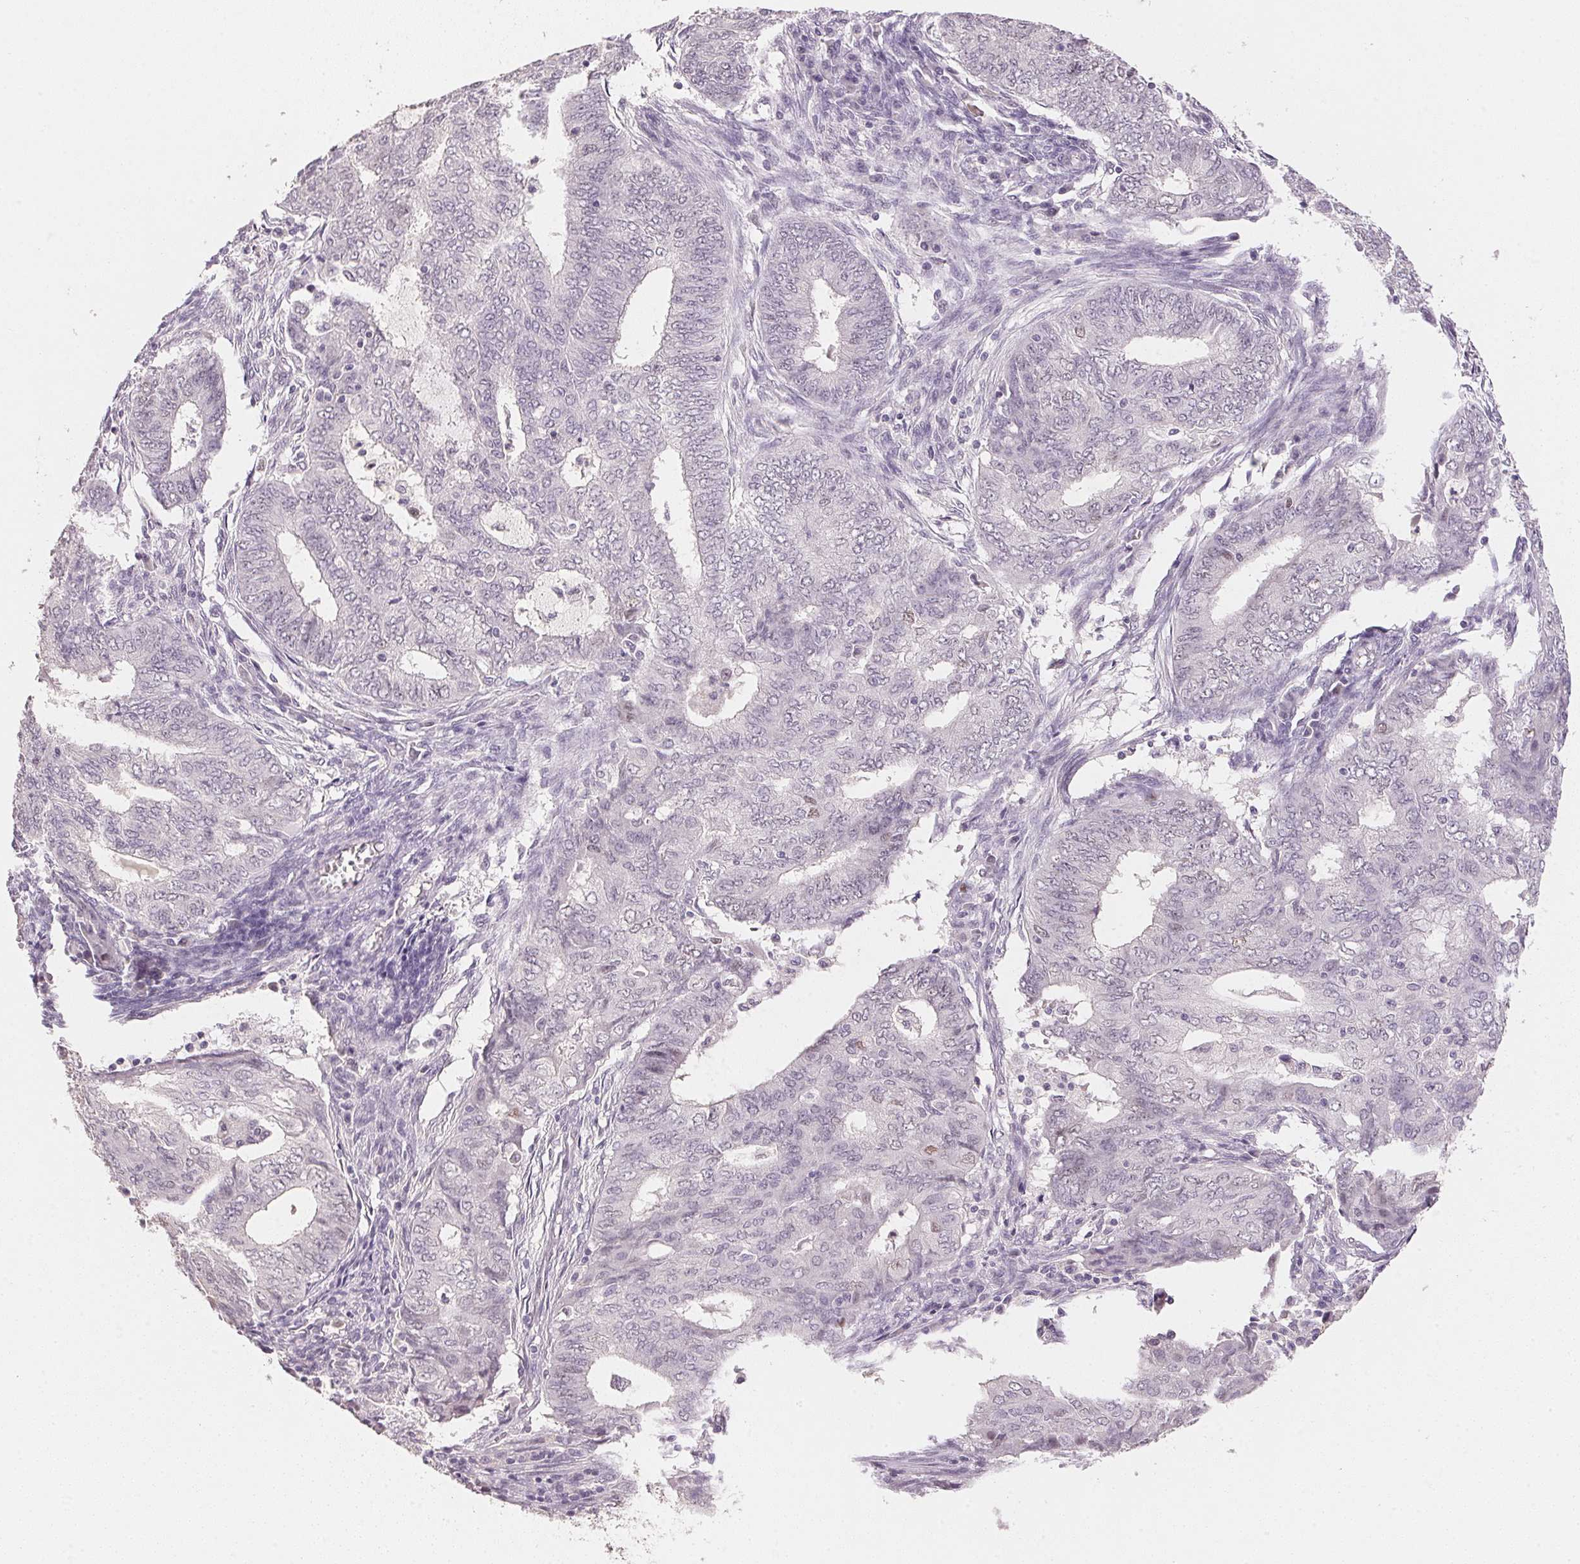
{"staining": {"intensity": "negative", "quantity": "none", "location": "none"}, "tissue": "endometrial cancer", "cell_type": "Tumor cells", "image_type": "cancer", "snomed": [{"axis": "morphology", "description": "Adenocarcinoma, NOS"}, {"axis": "topography", "description": "Endometrium"}], "caption": "Tumor cells are negative for protein expression in human adenocarcinoma (endometrial). The staining was performed using DAB (3,3'-diaminobenzidine) to visualize the protein expression in brown, while the nuclei were stained in blue with hematoxylin (Magnification: 20x).", "gene": "POLR3G", "patient": {"sex": "female", "age": 62}}